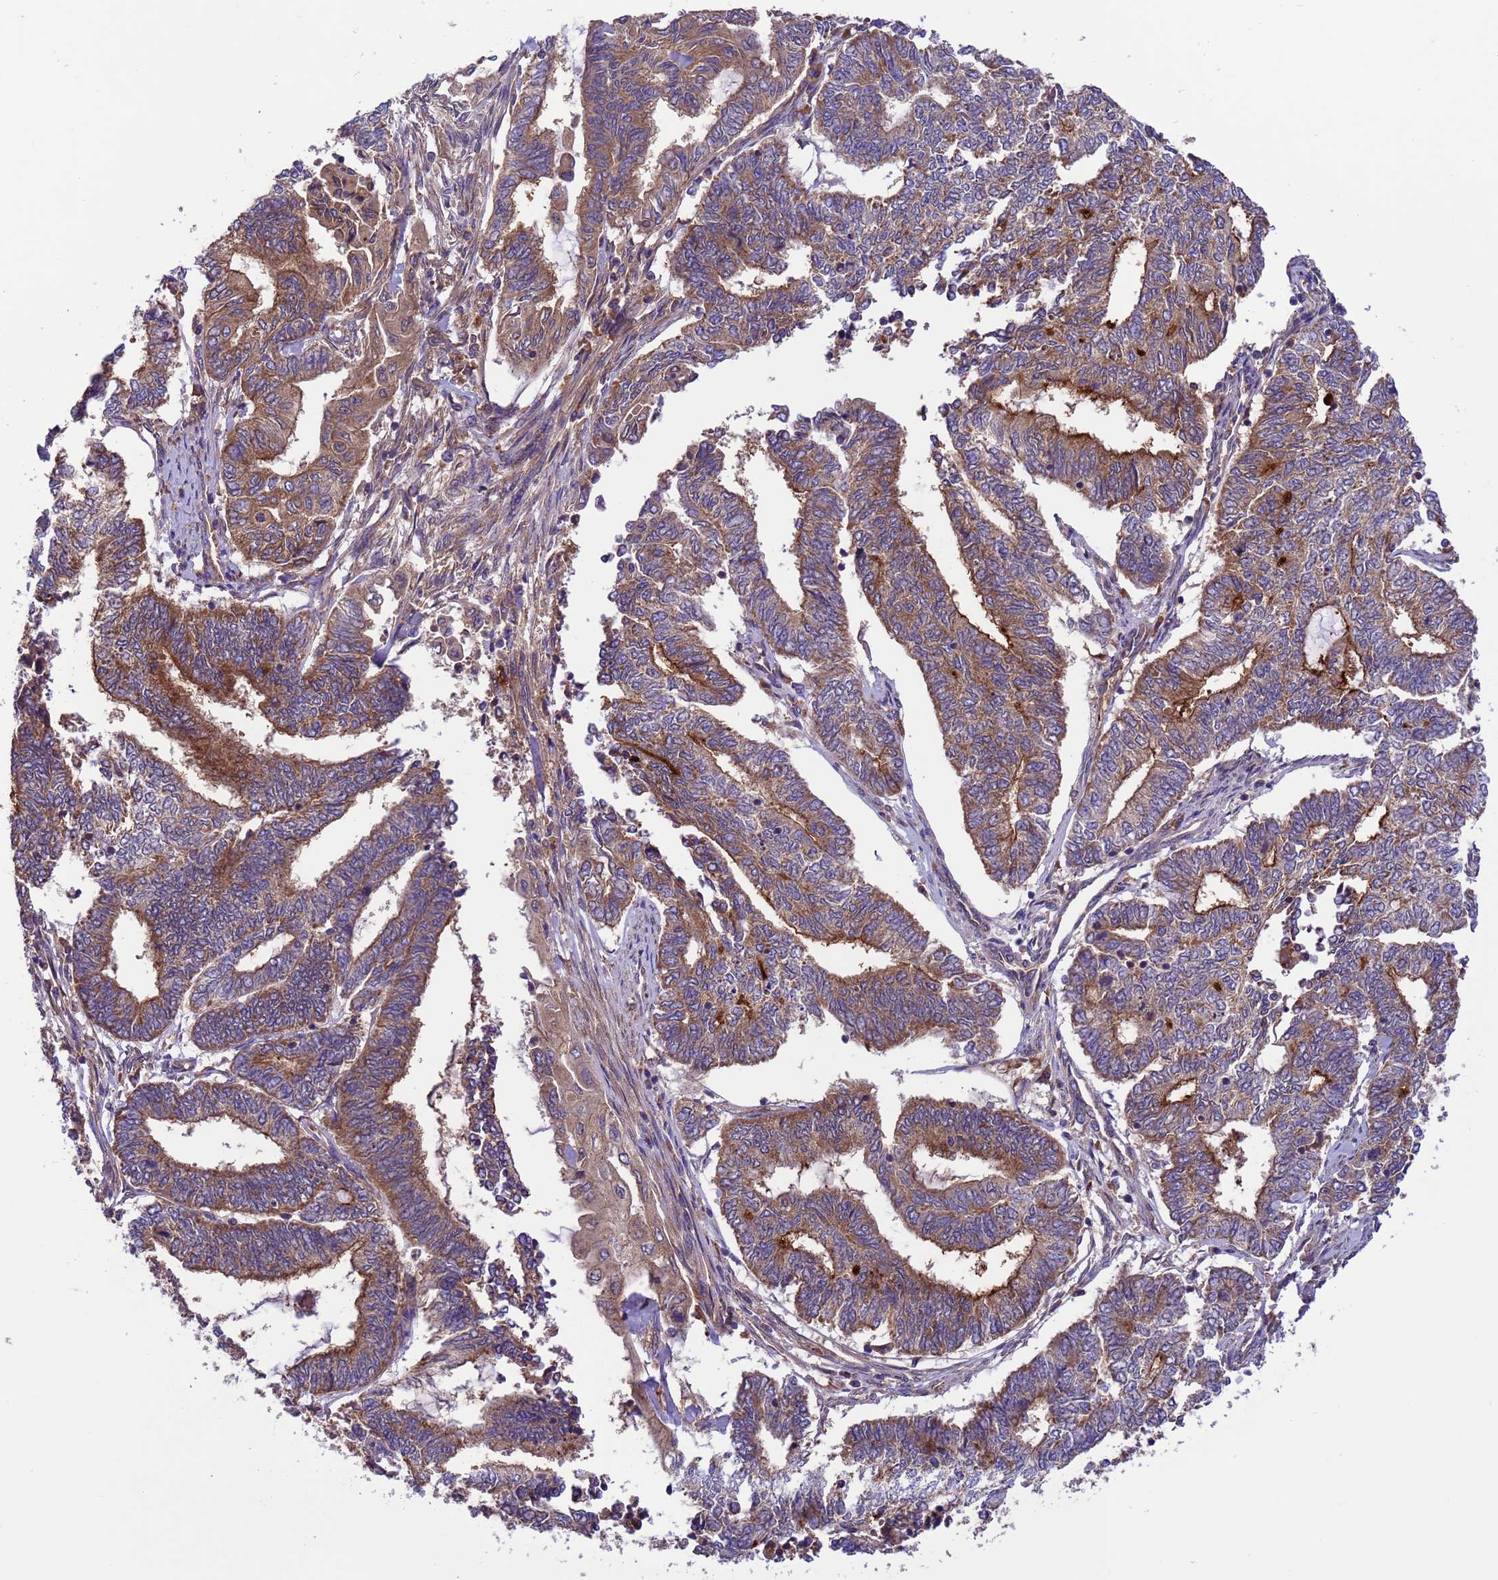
{"staining": {"intensity": "moderate", "quantity": ">75%", "location": "cytoplasmic/membranous"}, "tissue": "endometrial cancer", "cell_type": "Tumor cells", "image_type": "cancer", "snomed": [{"axis": "morphology", "description": "Adenocarcinoma, NOS"}, {"axis": "topography", "description": "Uterus"}, {"axis": "topography", "description": "Endometrium"}], "caption": "Immunohistochemical staining of endometrial cancer (adenocarcinoma) exhibits moderate cytoplasmic/membranous protein positivity in approximately >75% of tumor cells.", "gene": "ARHGAP12", "patient": {"sex": "female", "age": 70}}